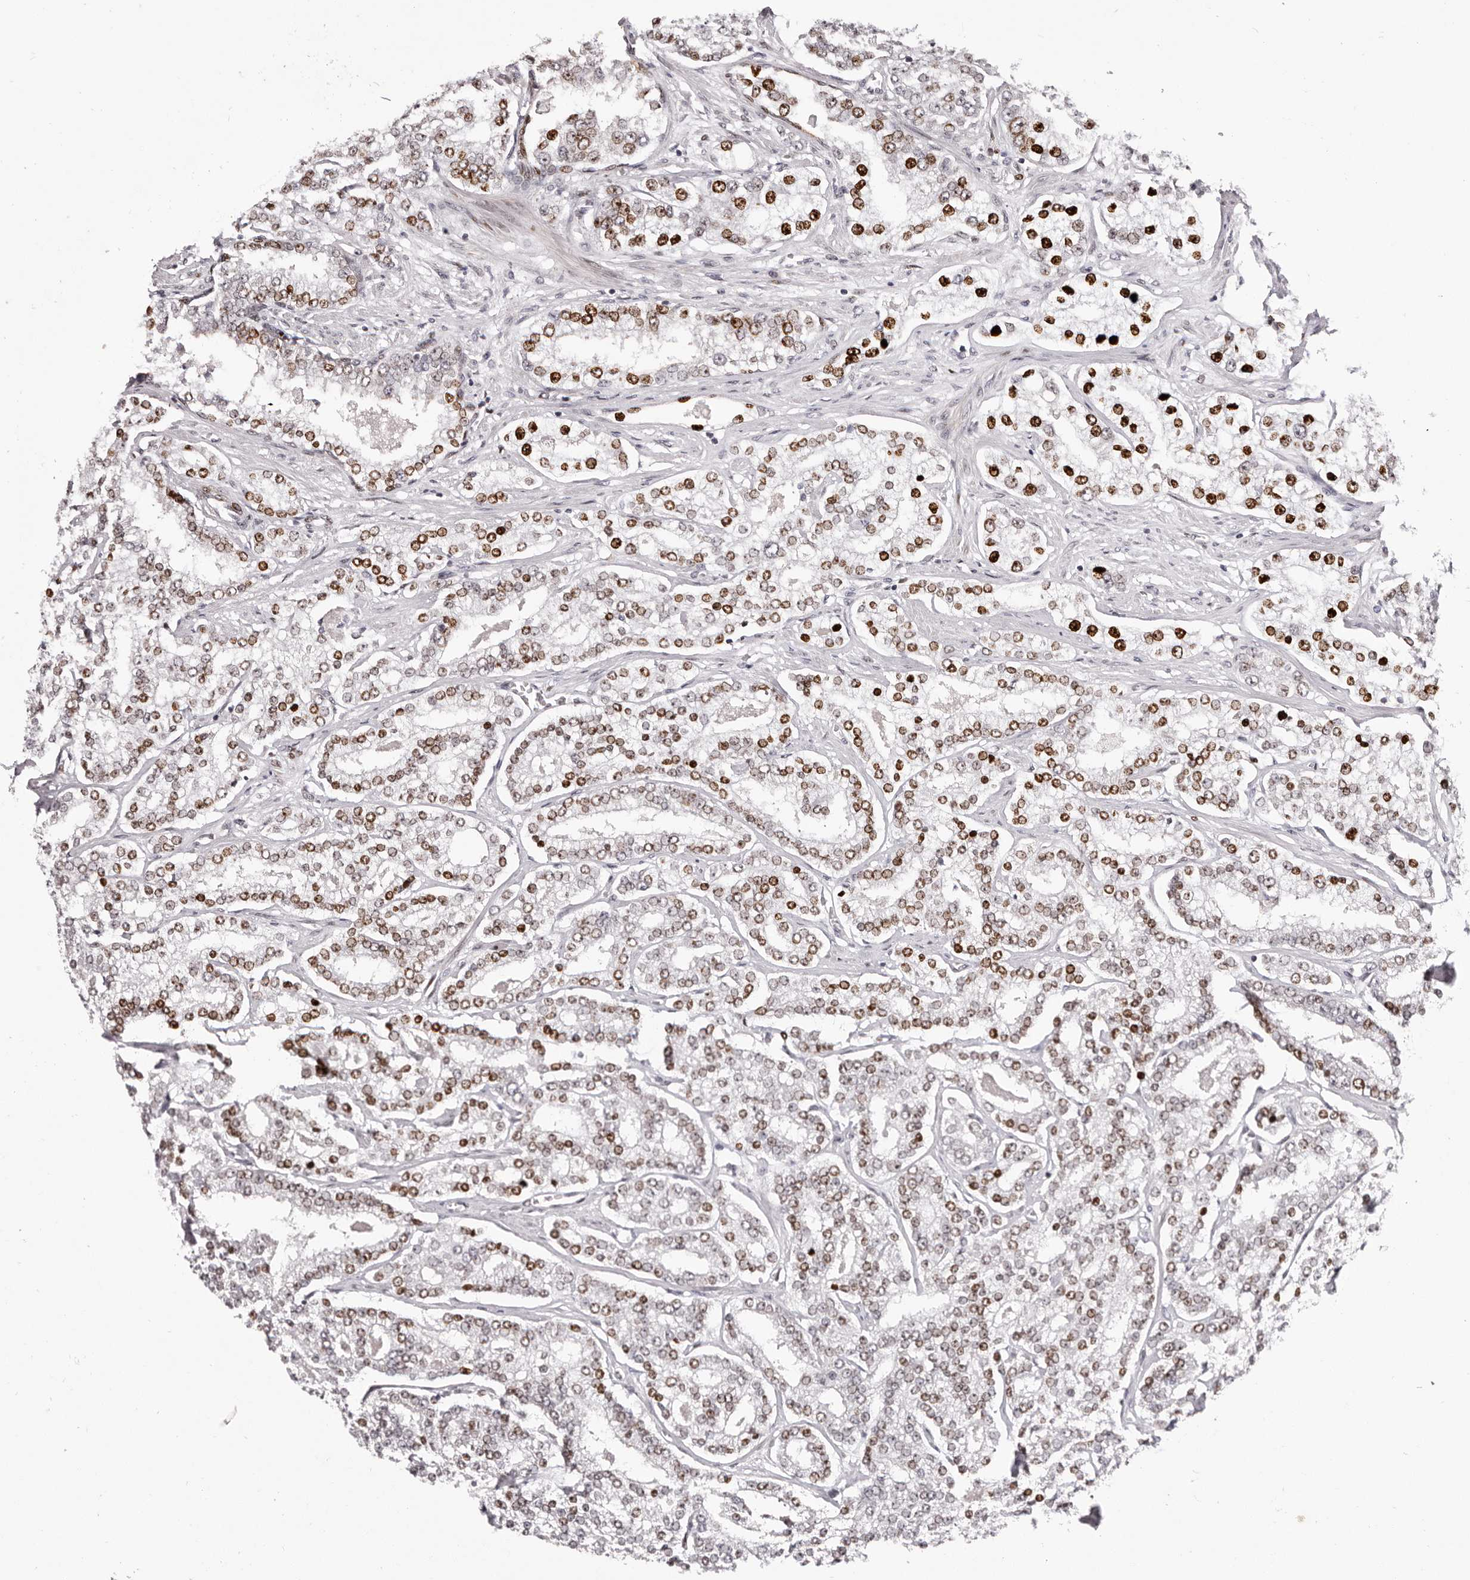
{"staining": {"intensity": "strong", "quantity": "25%-75%", "location": "nuclear"}, "tissue": "prostate cancer", "cell_type": "Tumor cells", "image_type": "cancer", "snomed": [{"axis": "morphology", "description": "Normal tissue, NOS"}, {"axis": "morphology", "description": "Adenocarcinoma, High grade"}, {"axis": "topography", "description": "Prostate"}], "caption": "Protein staining exhibits strong nuclear staining in approximately 25%-75% of tumor cells in high-grade adenocarcinoma (prostate). (IHC, brightfield microscopy, high magnification).", "gene": "NUP153", "patient": {"sex": "male", "age": 83}}